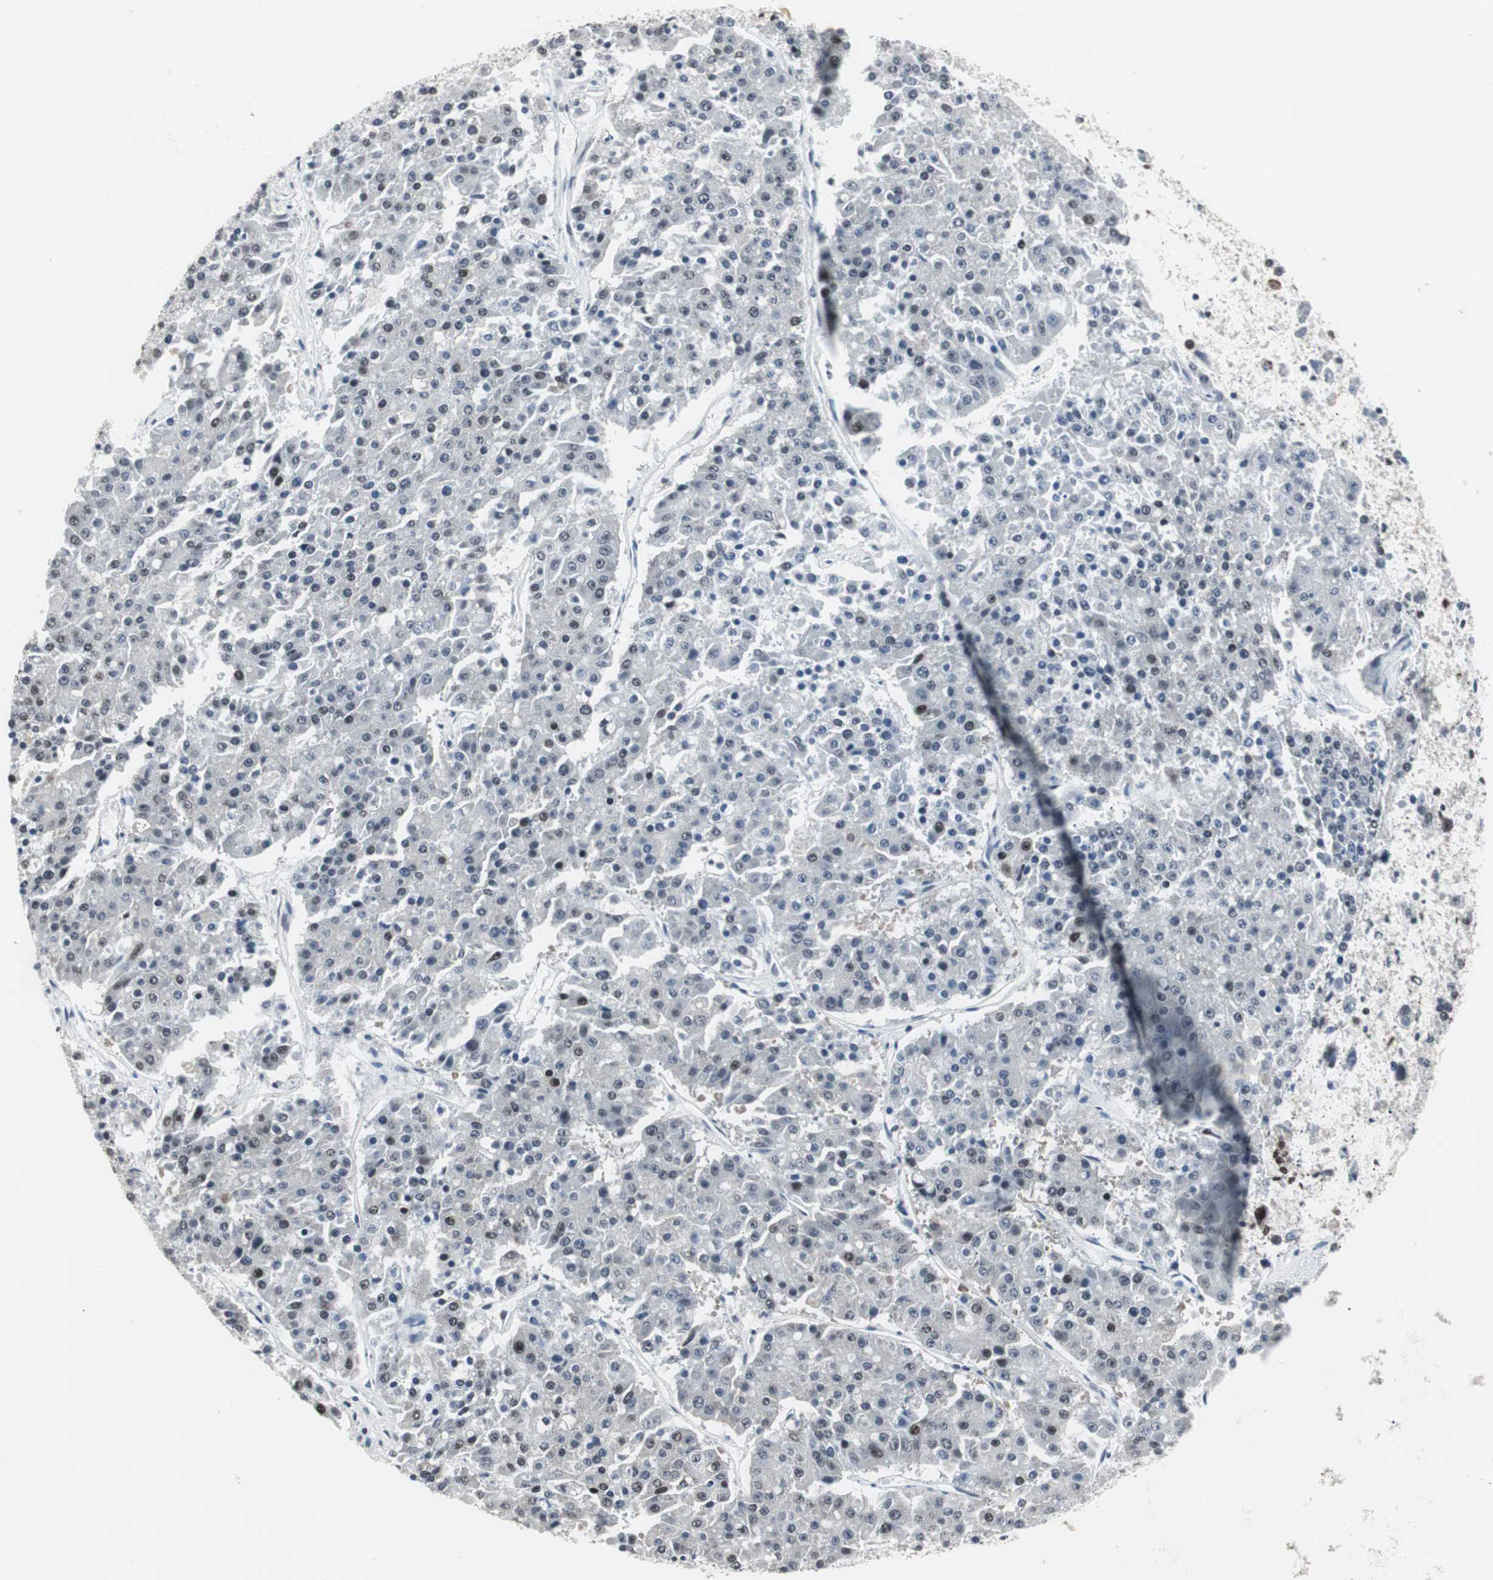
{"staining": {"intensity": "moderate", "quantity": "25%-75%", "location": "nuclear"}, "tissue": "pancreatic cancer", "cell_type": "Tumor cells", "image_type": "cancer", "snomed": [{"axis": "morphology", "description": "Adenocarcinoma, NOS"}, {"axis": "topography", "description": "Pancreas"}], "caption": "Tumor cells demonstrate medium levels of moderate nuclear staining in approximately 25%-75% of cells in human pancreatic cancer.", "gene": "RAD9A", "patient": {"sex": "male", "age": 50}}